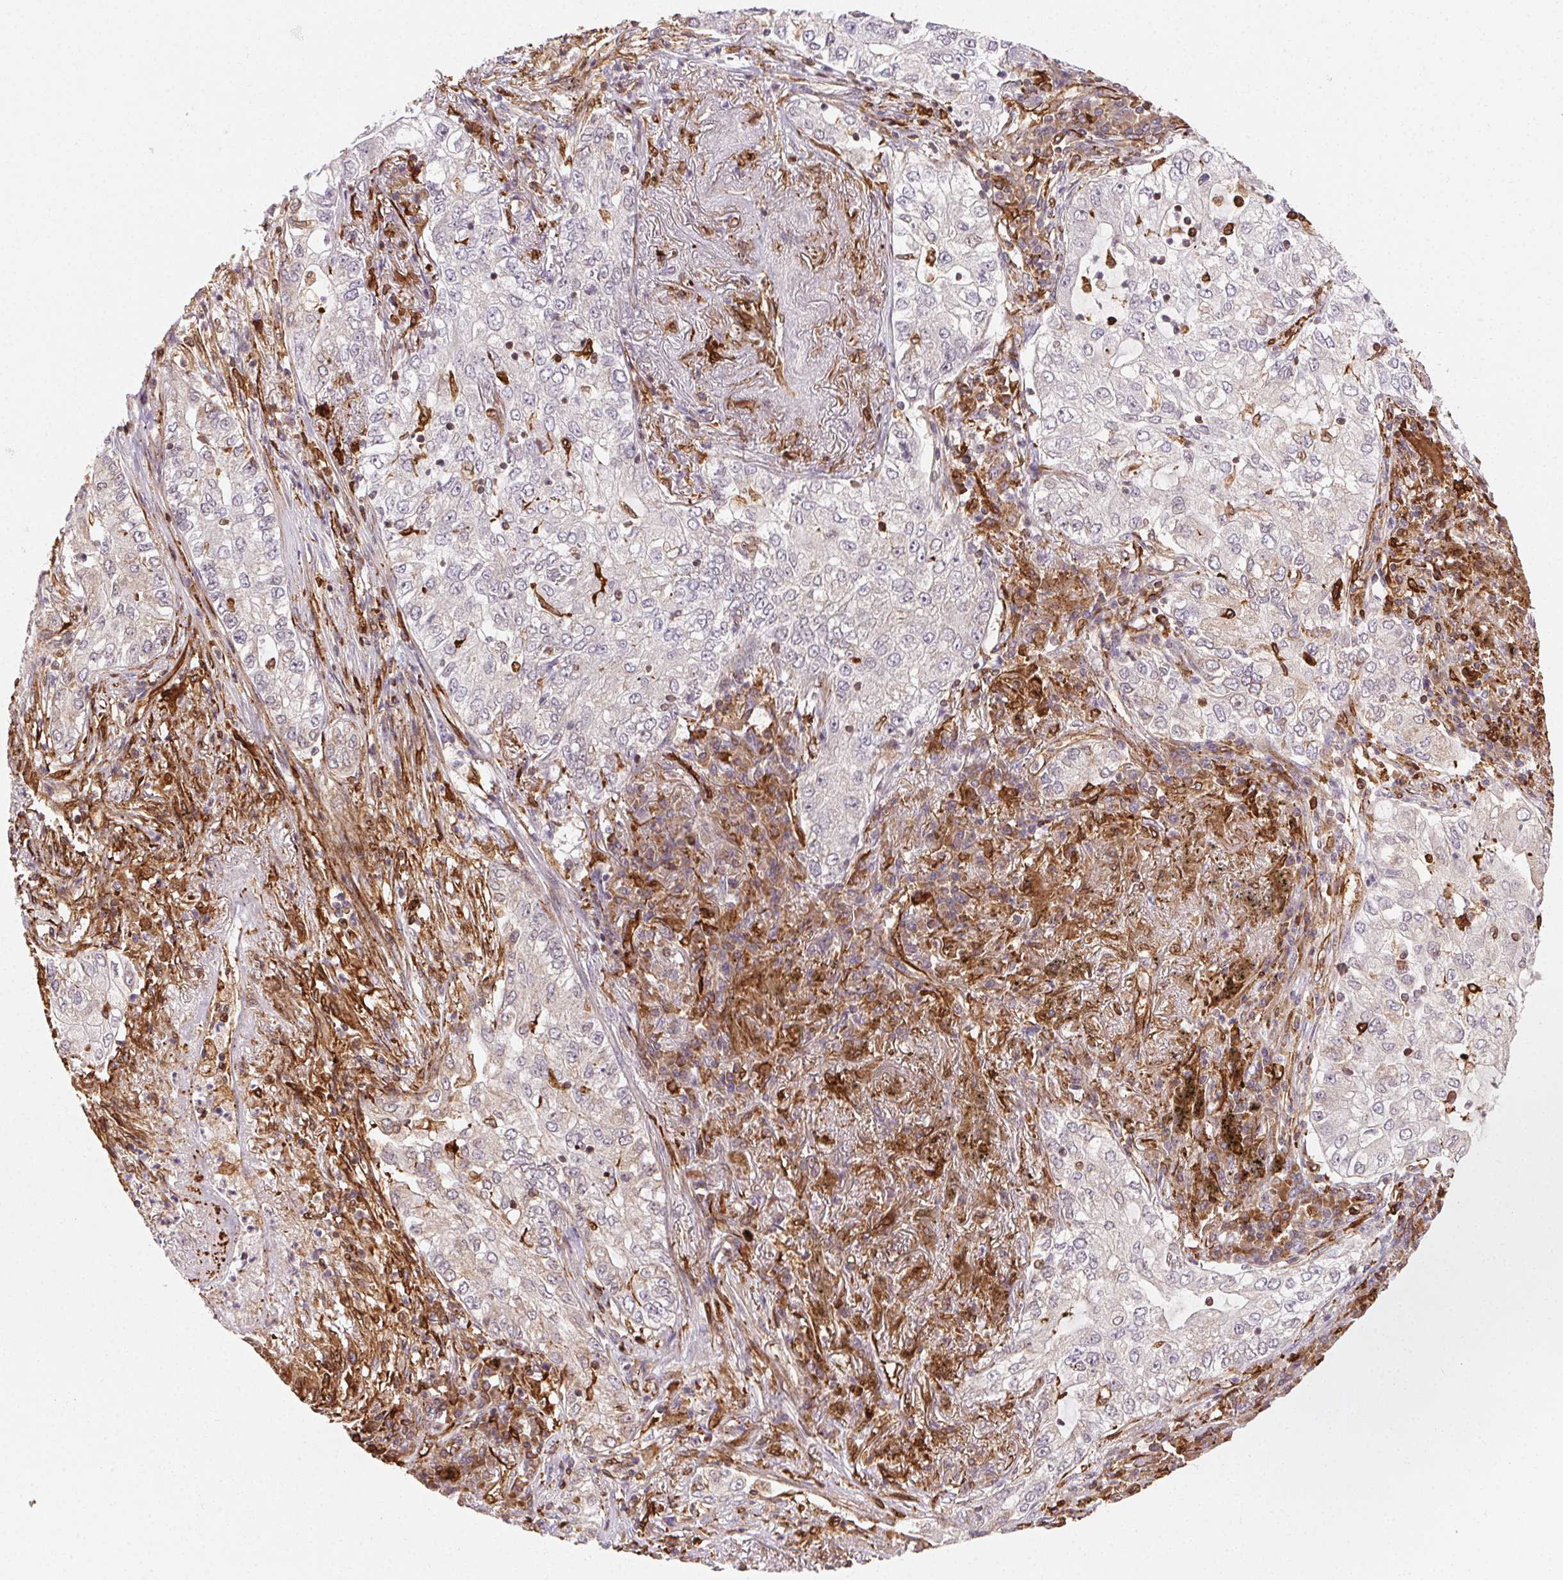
{"staining": {"intensity": "weak", "quantity": "<25%", "location": "cytoplasmic/membranous"}, "tissue": "lung cancer", "cell_type": "Tumor cells", "image_type": "cancer", "snomed": [{"axis": "morphology", "description": "Adenocarcinoma, NOS"}, {"axis": "topography", "description": "Lung"}], "caption": "The immunohistochemistry (IHC) micrograph has no significant expression in tumor cells of lung cancer tissue.", "gene": "RNASET2", "patient": {"sex": "female", "age": 73}}